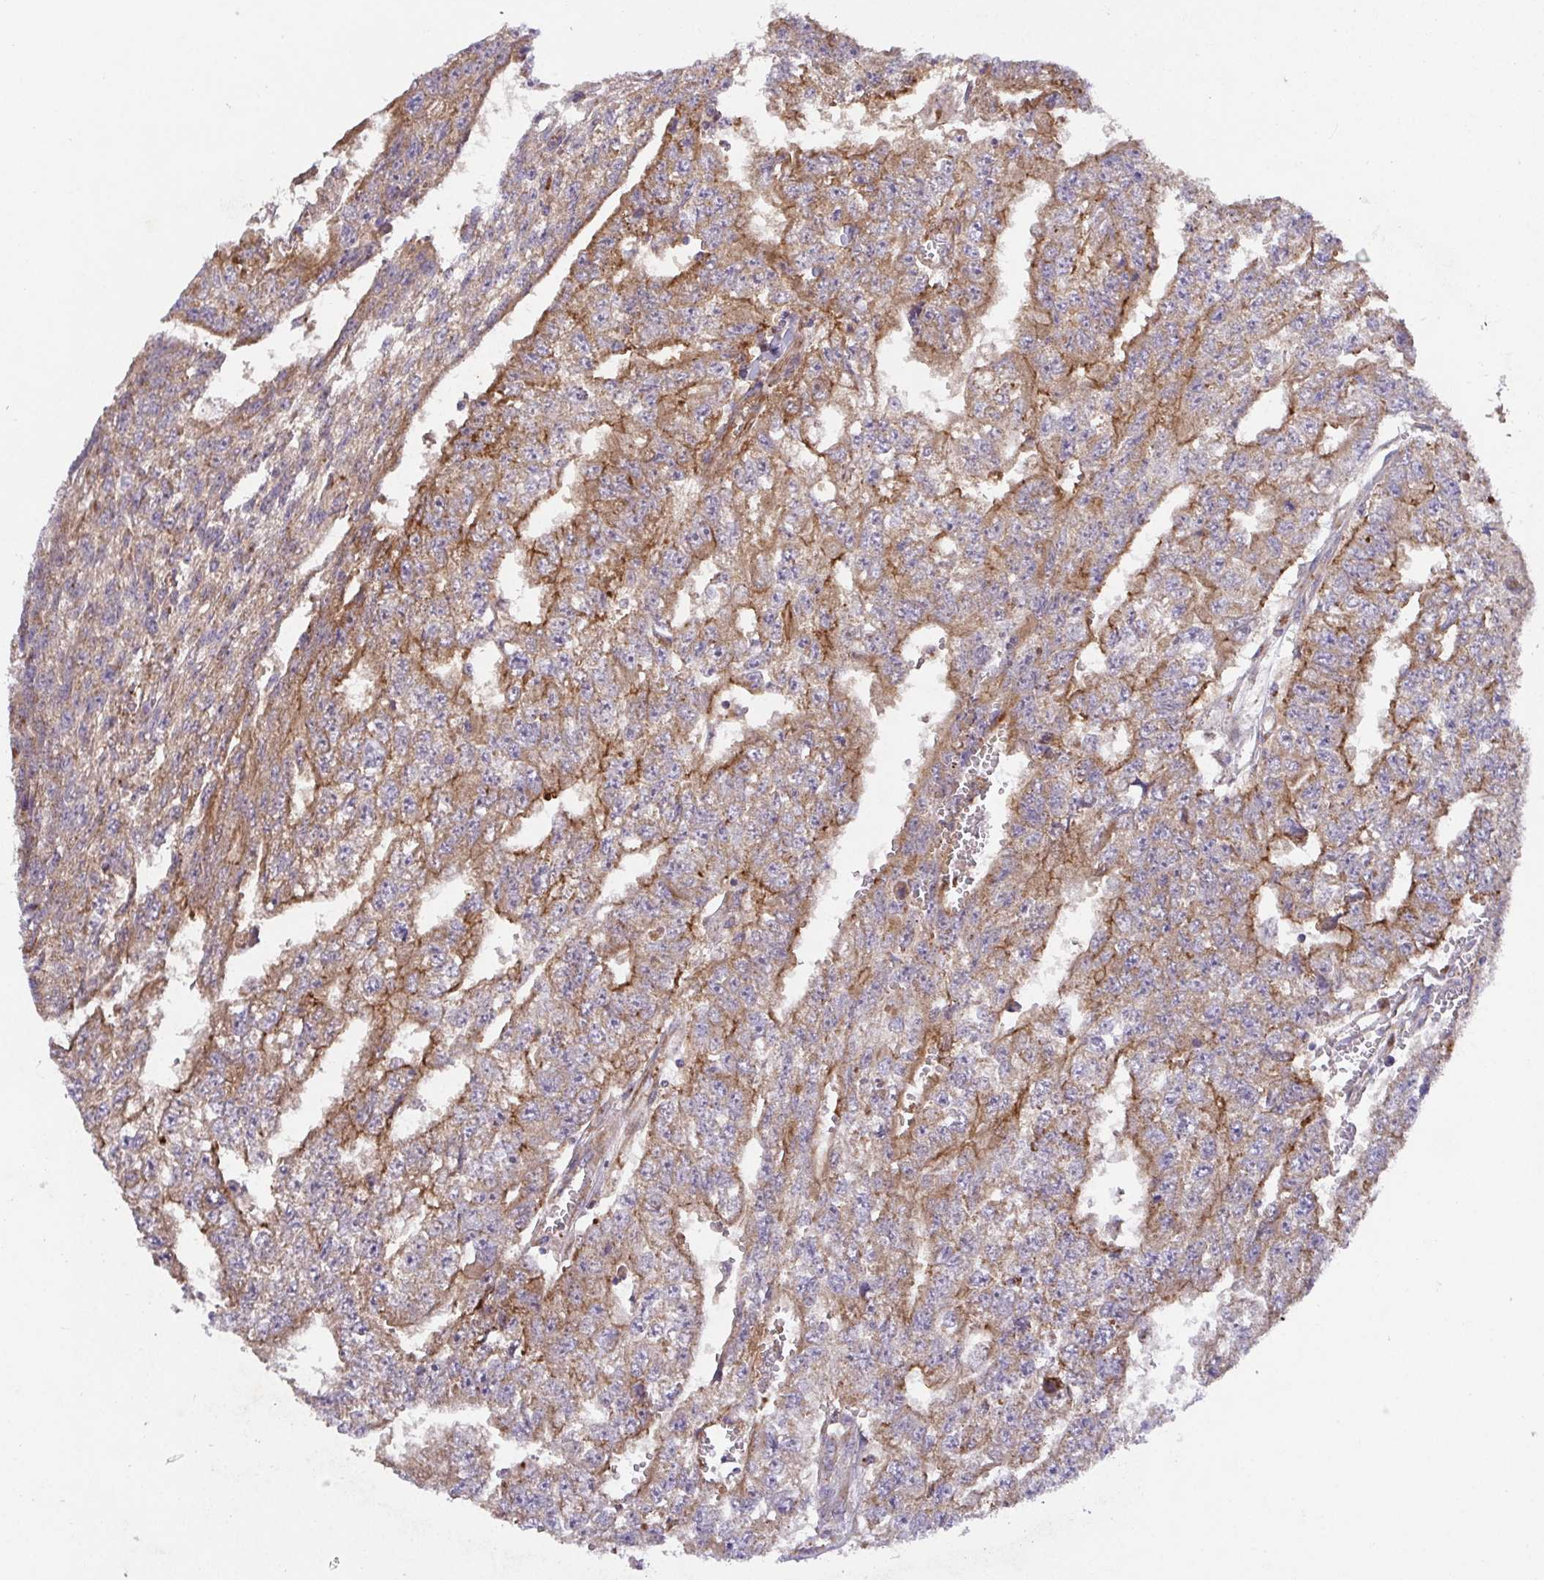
{"staining": {"intensity": "moderate", "quantity": ">75%", "location": "cytoplasmic/membranous"}, "tissue": "testis cancer", "cell_type": "Tumor cells", "image_type": "cancer", "snomed": [{"axis": "morphology", "description": "Carcinoma, Embryonal, NOS"}, {"axis": "morphology", "description": "Teratoma, malignant, NOS"}, {"axis": "topography", "description": "Testis"}], "caption": "This is a photomicrograph of immunohistochemistry staining of testis cancer (embryonal carcinoma), which shows moderate expression in the cytoplasmic/membranous of tumor cells.", "gene": "TM9SF4", "patient": {"sex": "male", "age": 24}}